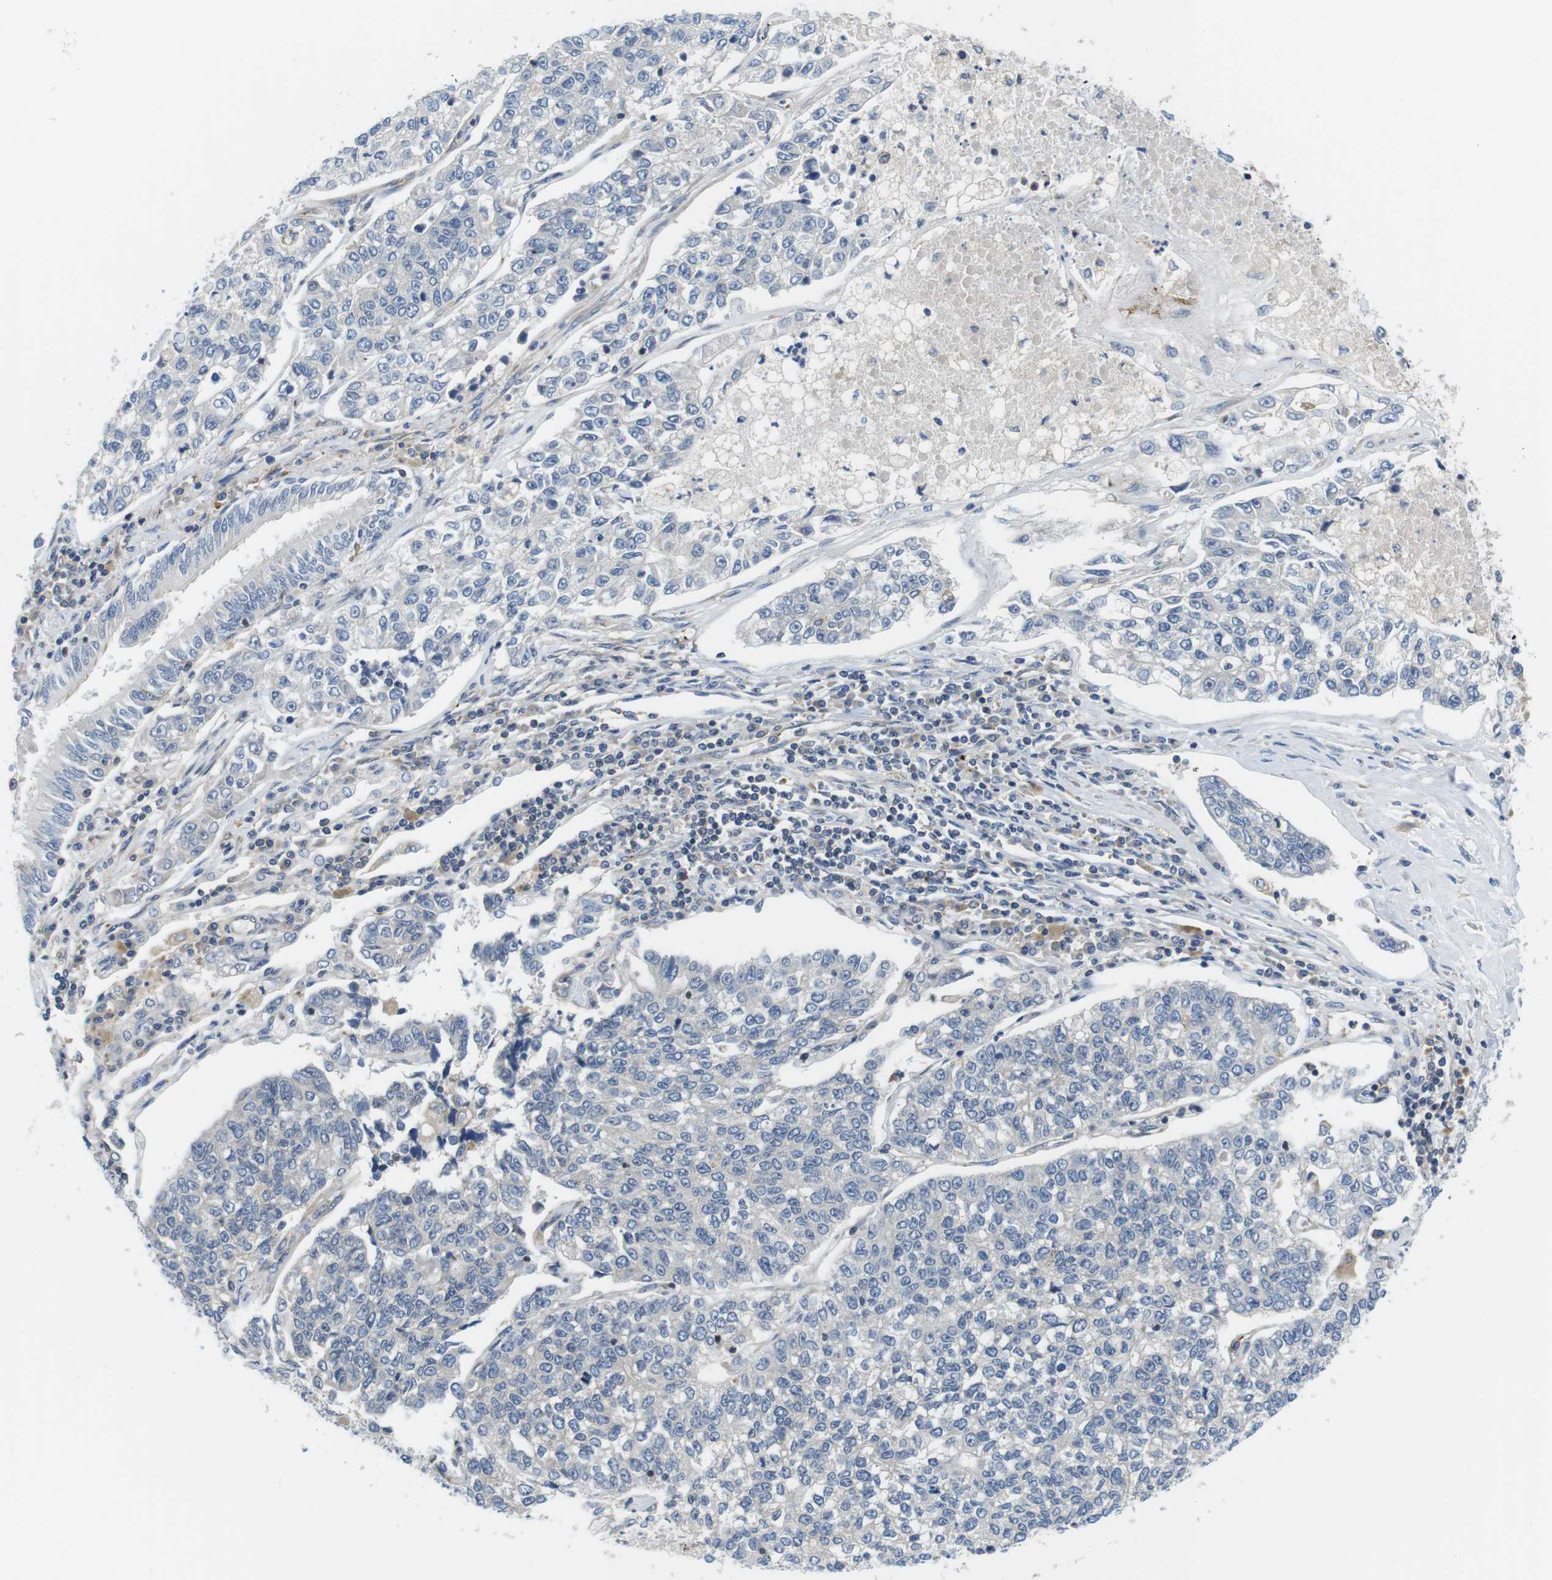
{"staining": {"intensity": "negative", "quantity": "none", "location": "none"}, "tissue": "lung cancer", "cell_type": "Tumor cells", "image_type": "cancer", "snomed": [{"axis": "morphology", "description": "Adenocarcinoma, NOS"}, {"axis": "topography", "description": "Lung"}], "caption": "Photomicrograph shows no protein expression in tumor cells of lung cancer tissue. Brightfield microscopy of IHC stained with DAB (brown) and hematoxylin (blue), captured at high magnification.", "gene": "HERPUD2", "patient": {"sex": "male", "age": 49}}